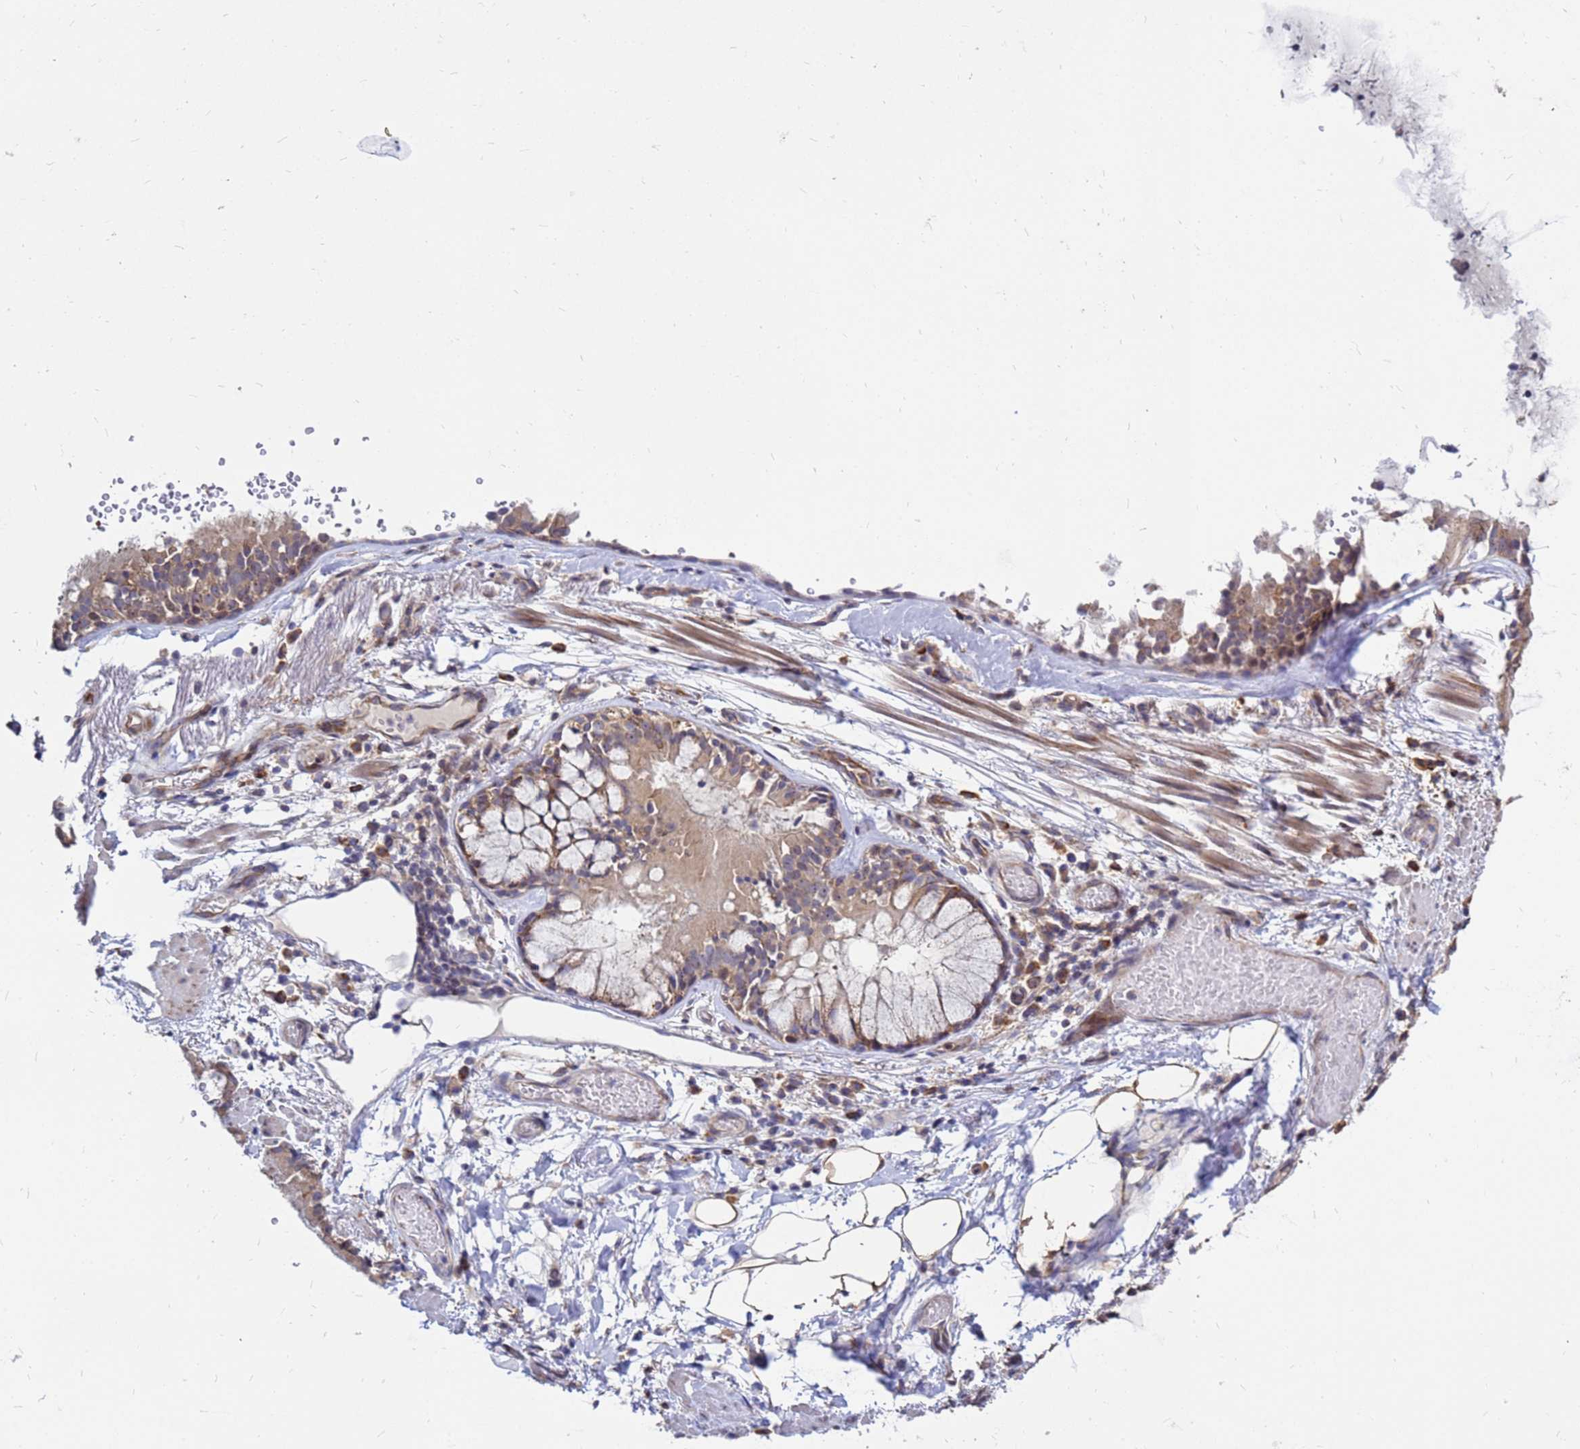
{"staining": {"intensity": "moderate", "quantity": ">75%", "location": "cytoplasmic/membranous"}, "tissue": "adipose tissue", "cell_type": "Adipocytes", "image_type": "normal", "snomed": [{"axis": "morphology", "description": "Normal tissue, NOS"}, {"axis": "topography", "description": "Lymph node"}, {"axis": "topography", "description": "Cartilage tissue"}, {"axis": "topography", "description": "Bronchus"}], "caption": "Adipocytes reveal medium levels of moderate cytoplasmic/membranous expression in approximately >75% of cells in benign adipose tissue. (IHC, brightfield microscopy, high magnification).", "gene": "MOB2", "patient": {"sex": "male", "age": 63}}